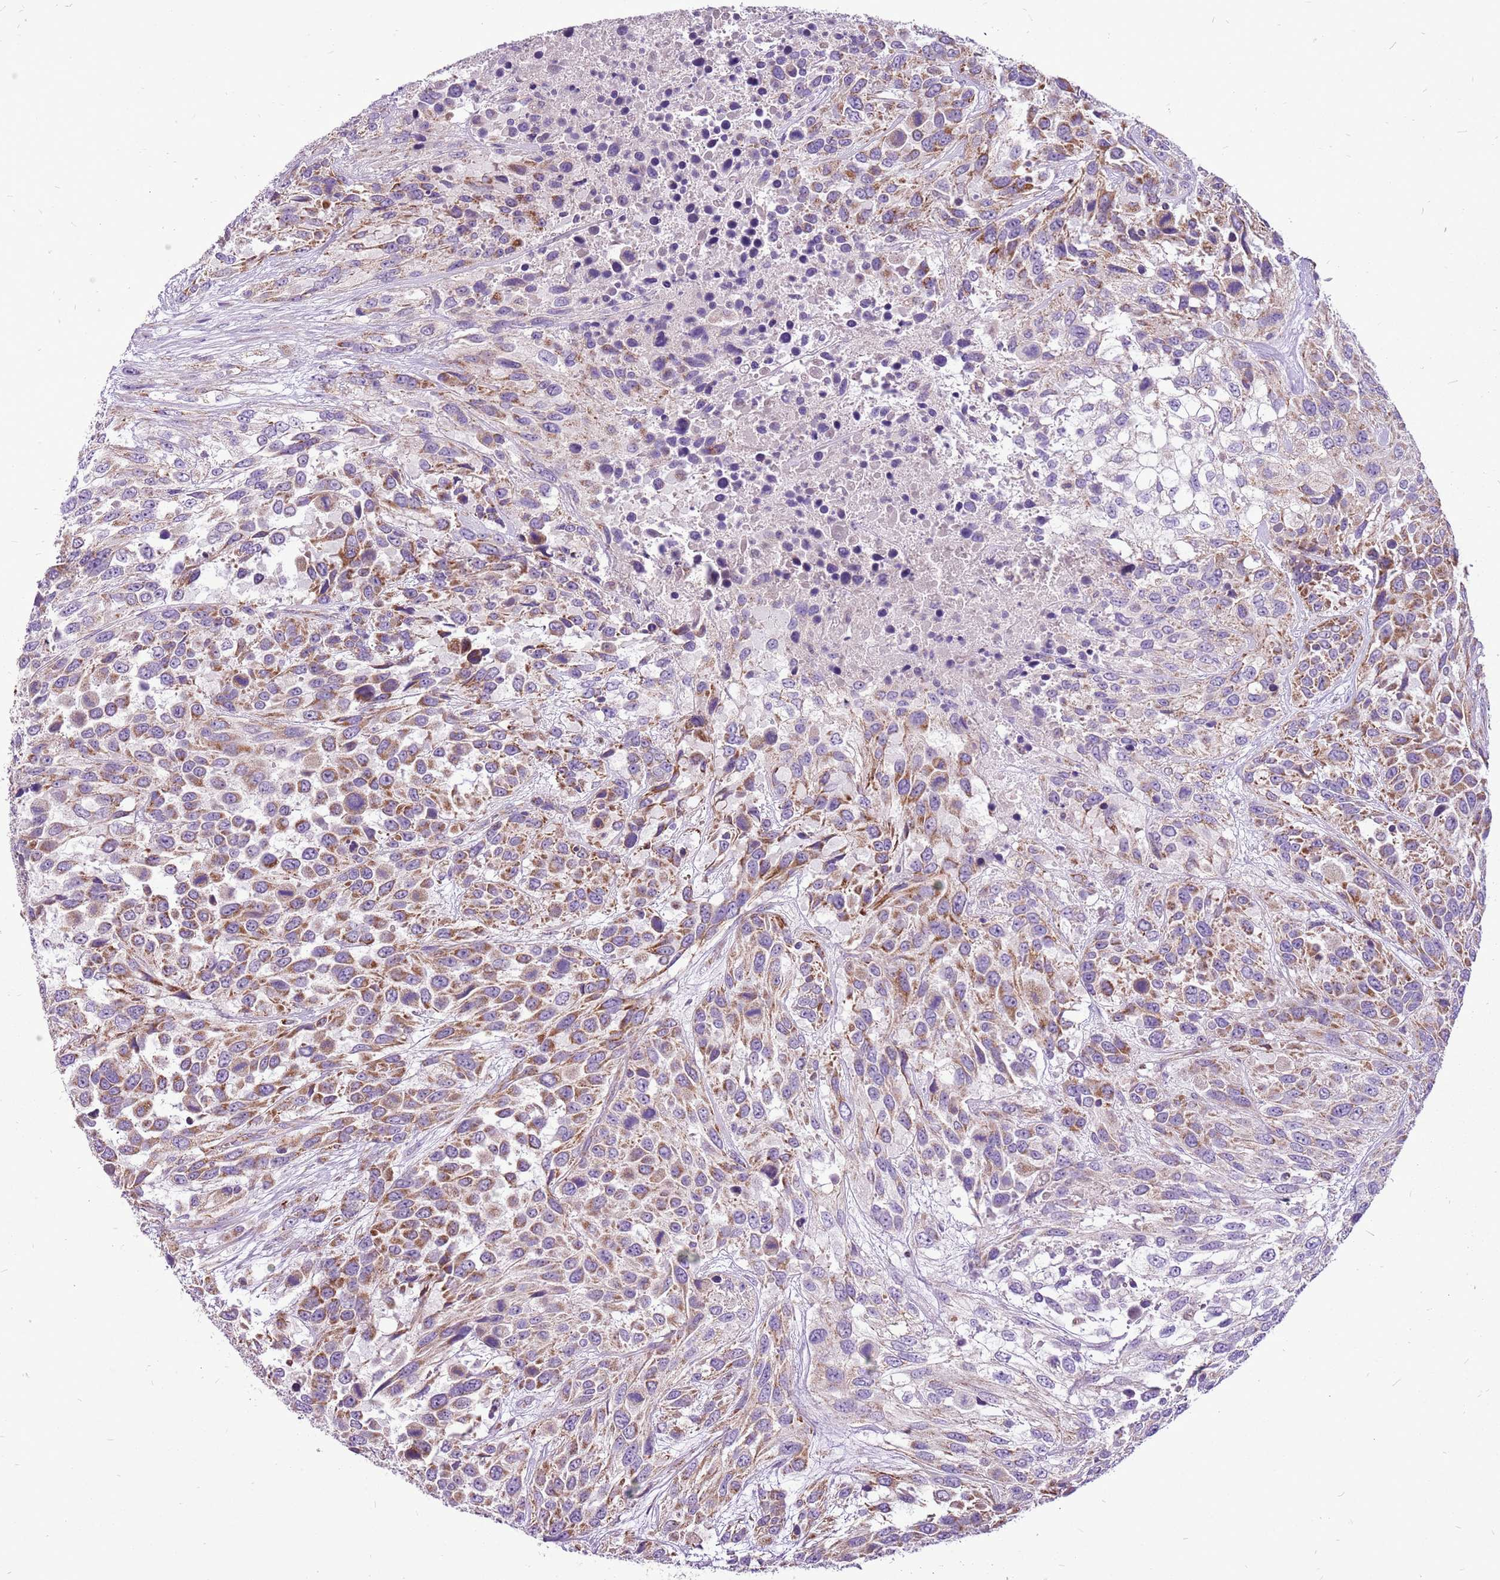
{"staining": {"intensity": "moderate", "quantity": ">75%", "location": "cytoplasmic/membranous"}, "tissue": "urothelial cancer", "cell_type": "Tumor cells", "image_type": "cancer", "snomed": [{"axis": "morphology", "description": "Urothelial carcinoma, High grade"}, {"axis": "topography", "description": "Urinary bladder"}], "caption": "High-grade urothelial carcinoma stained for a protein shows moderate cytoplasmic/membranous positivity in tumor cells.", "gene": "GCDH", "patient": {"sex": "female", "age": 70}}